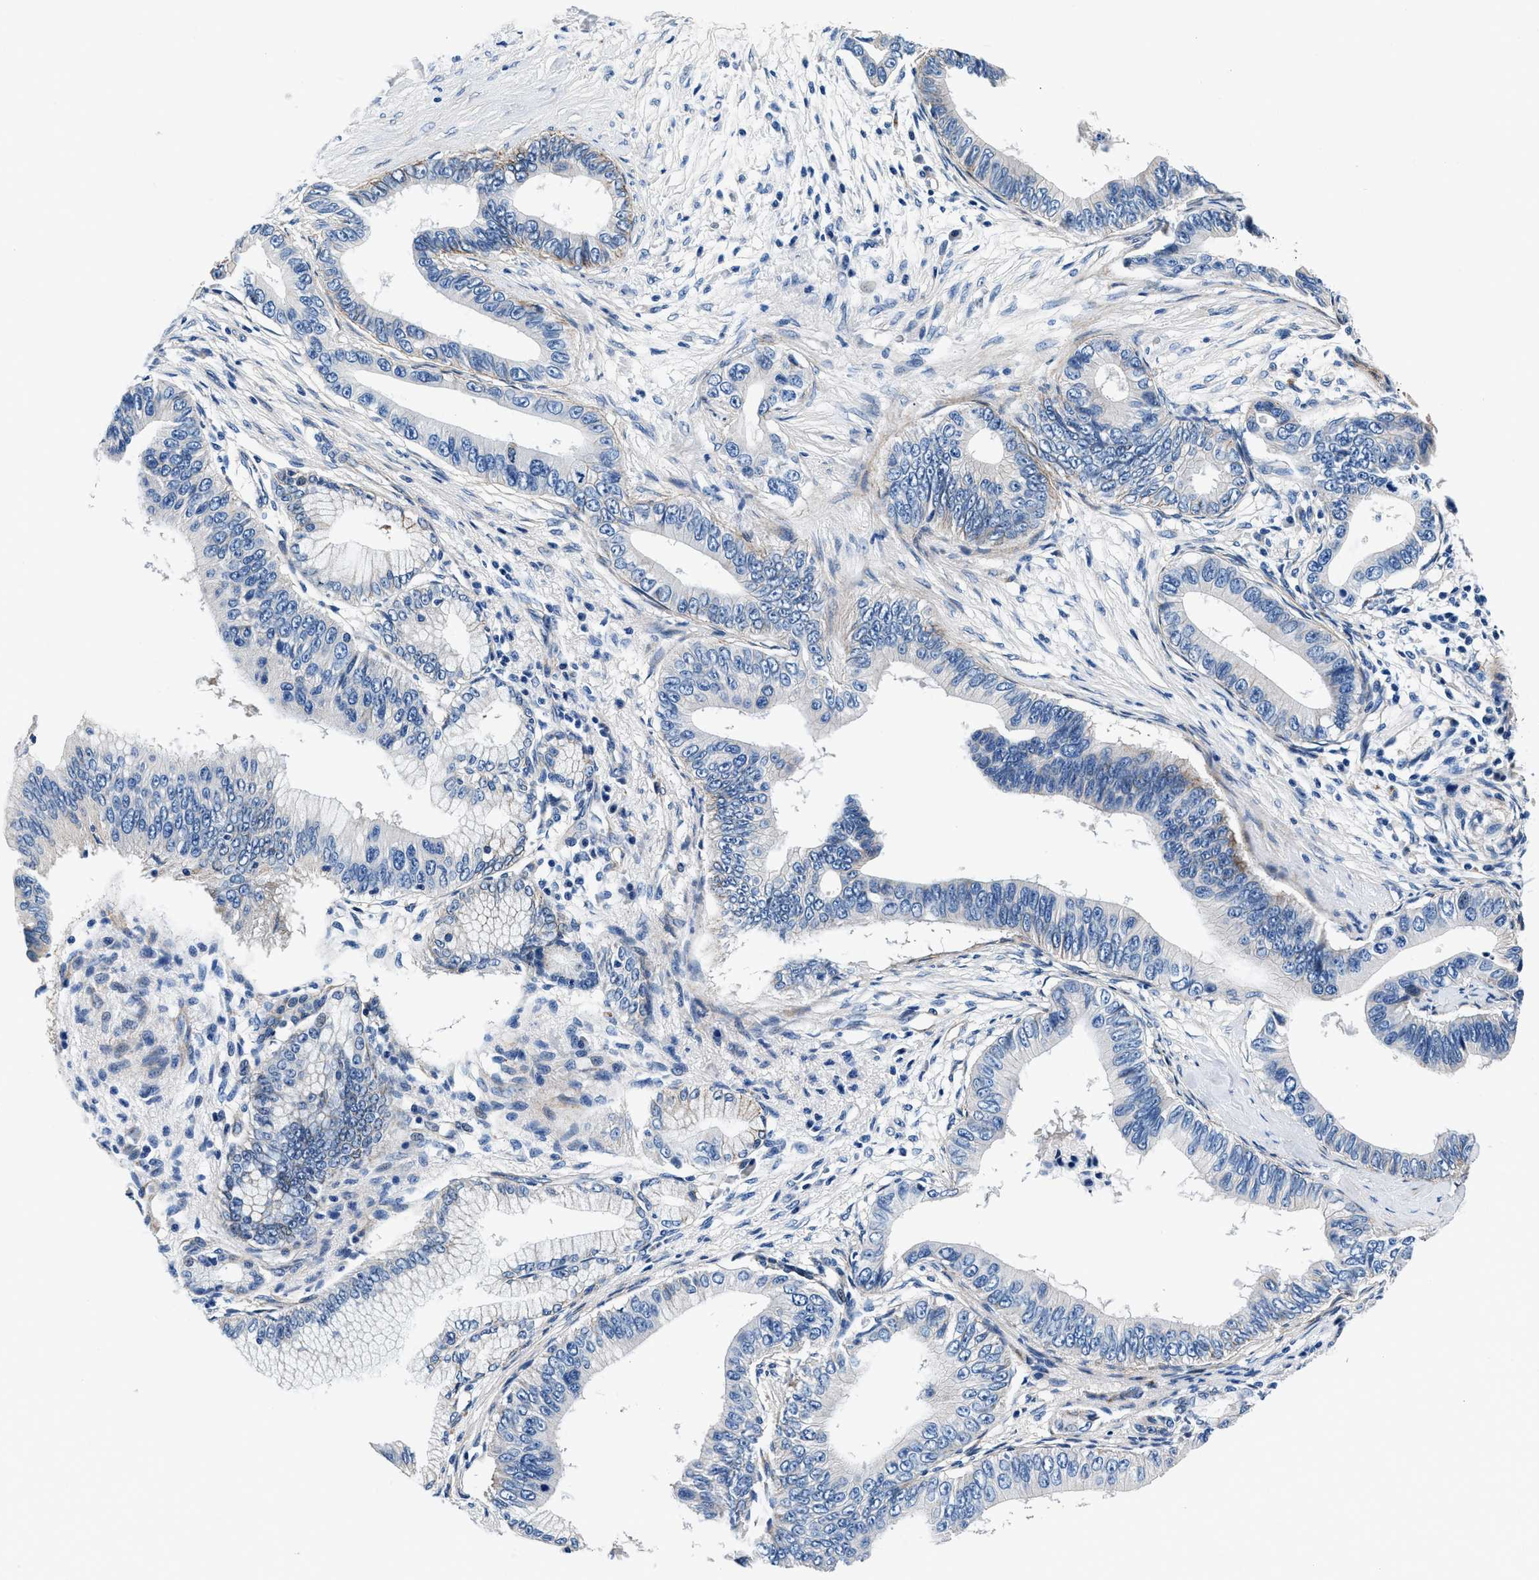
{"staining": {"intensity": "negative", "quantity": "none", "location": "none"}, "tissue": "pancreatic cancer", "cell_type": "Tumor cells", "image_type": "cancer", "snomed": [{"axis": "morphology", "description": "Adenocarcinoma, NOS"}, {"axis": "topography", "description": "Pancreas"}], "caption": "Tumor cells are negative for protein expression in human pancreatic cancer (adenocarcinoma).", "gene": "DAG1", "patient": {"sex": "male", "age": 77}}